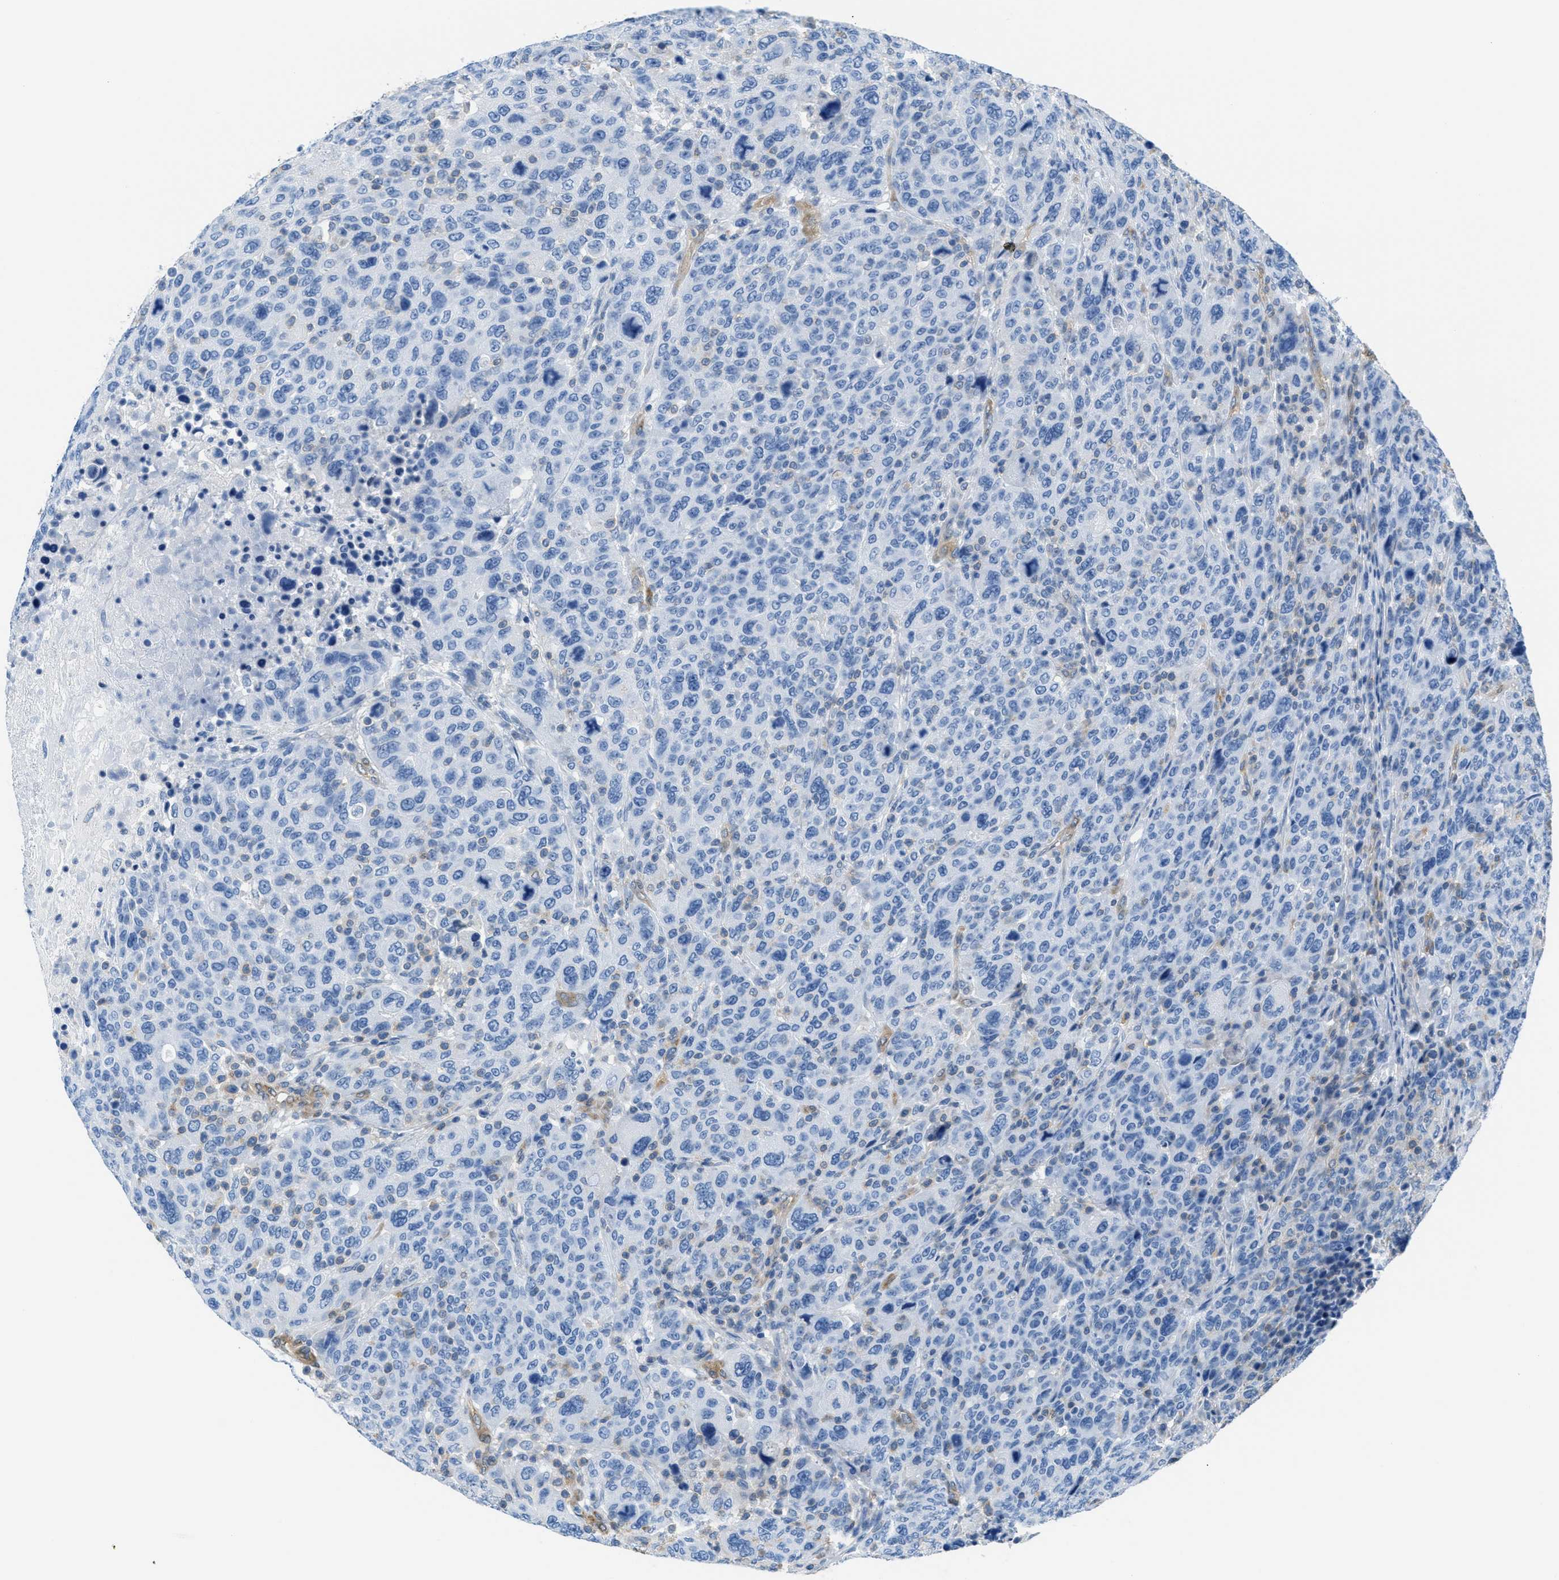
{"staining": {"intensity": "negative", "quantity": "none", "location": "none"}, "tissue": "breast cancer", "cell_type": "Tumor cells", "image_type": "cancer", "snomed": [{"axis": "morphology", "description": "Duct carcinoma"}, {"axis": "topography", "description": "Breast"}], "caption": "Immunohistochemistry (IHC) image of neoplastic tissue: breast invasive ductal carcinoma stained with DAB (3,3'-diaminobenzidine) reveals no significant protein expression in tumor cells.", "gene": "MAPRE2", "patient": {"sex": "female", "age": 37}}